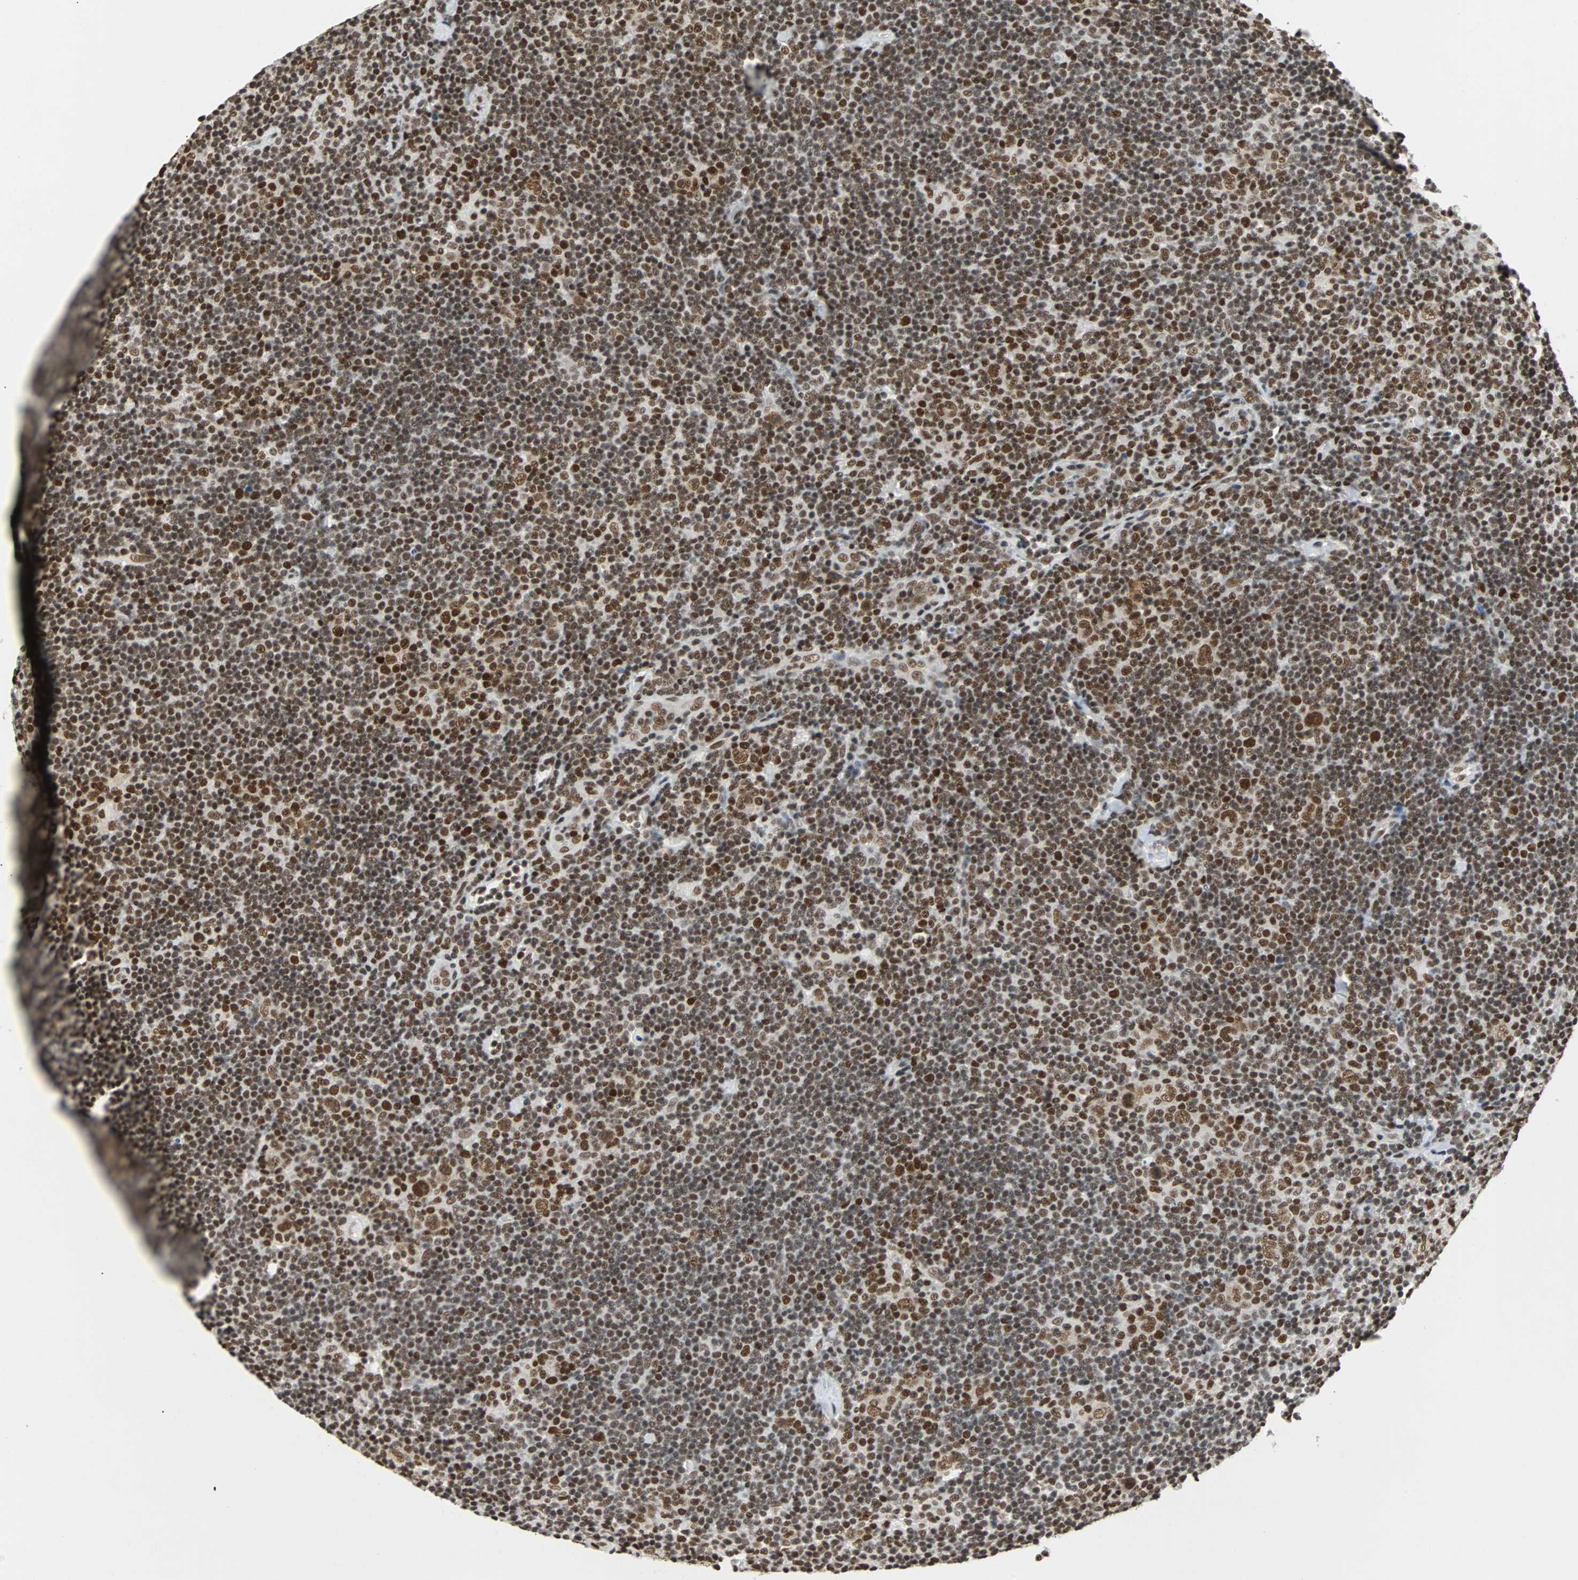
{"staining": {"intensity": "strong", "quantity": ">75%", "location": "nuclear"}, "tissue": "lymphoma", "cell_type": "Tumor cells", "image_type": "cancer", "snomed": [{"axis": "morphology", "description": "Hodgkin's disease, NOS"}, {"axis": "topography", "description": "Lymph node"}], "caption": "High-magnification brightfield microscopy of Hodgkin's disease stained with DAB (brown) and counterstained with hematoxylin (blue). tumor cells exhibit strong nuclear expression is seen in approximately>75% of cells. (Stains: DAB in brown, nuclei in blue, Microscopy: brightfield microscopy at high magnification).", "gene": "GATAD2A", "patient": {"sex": "female", "age": 57}}